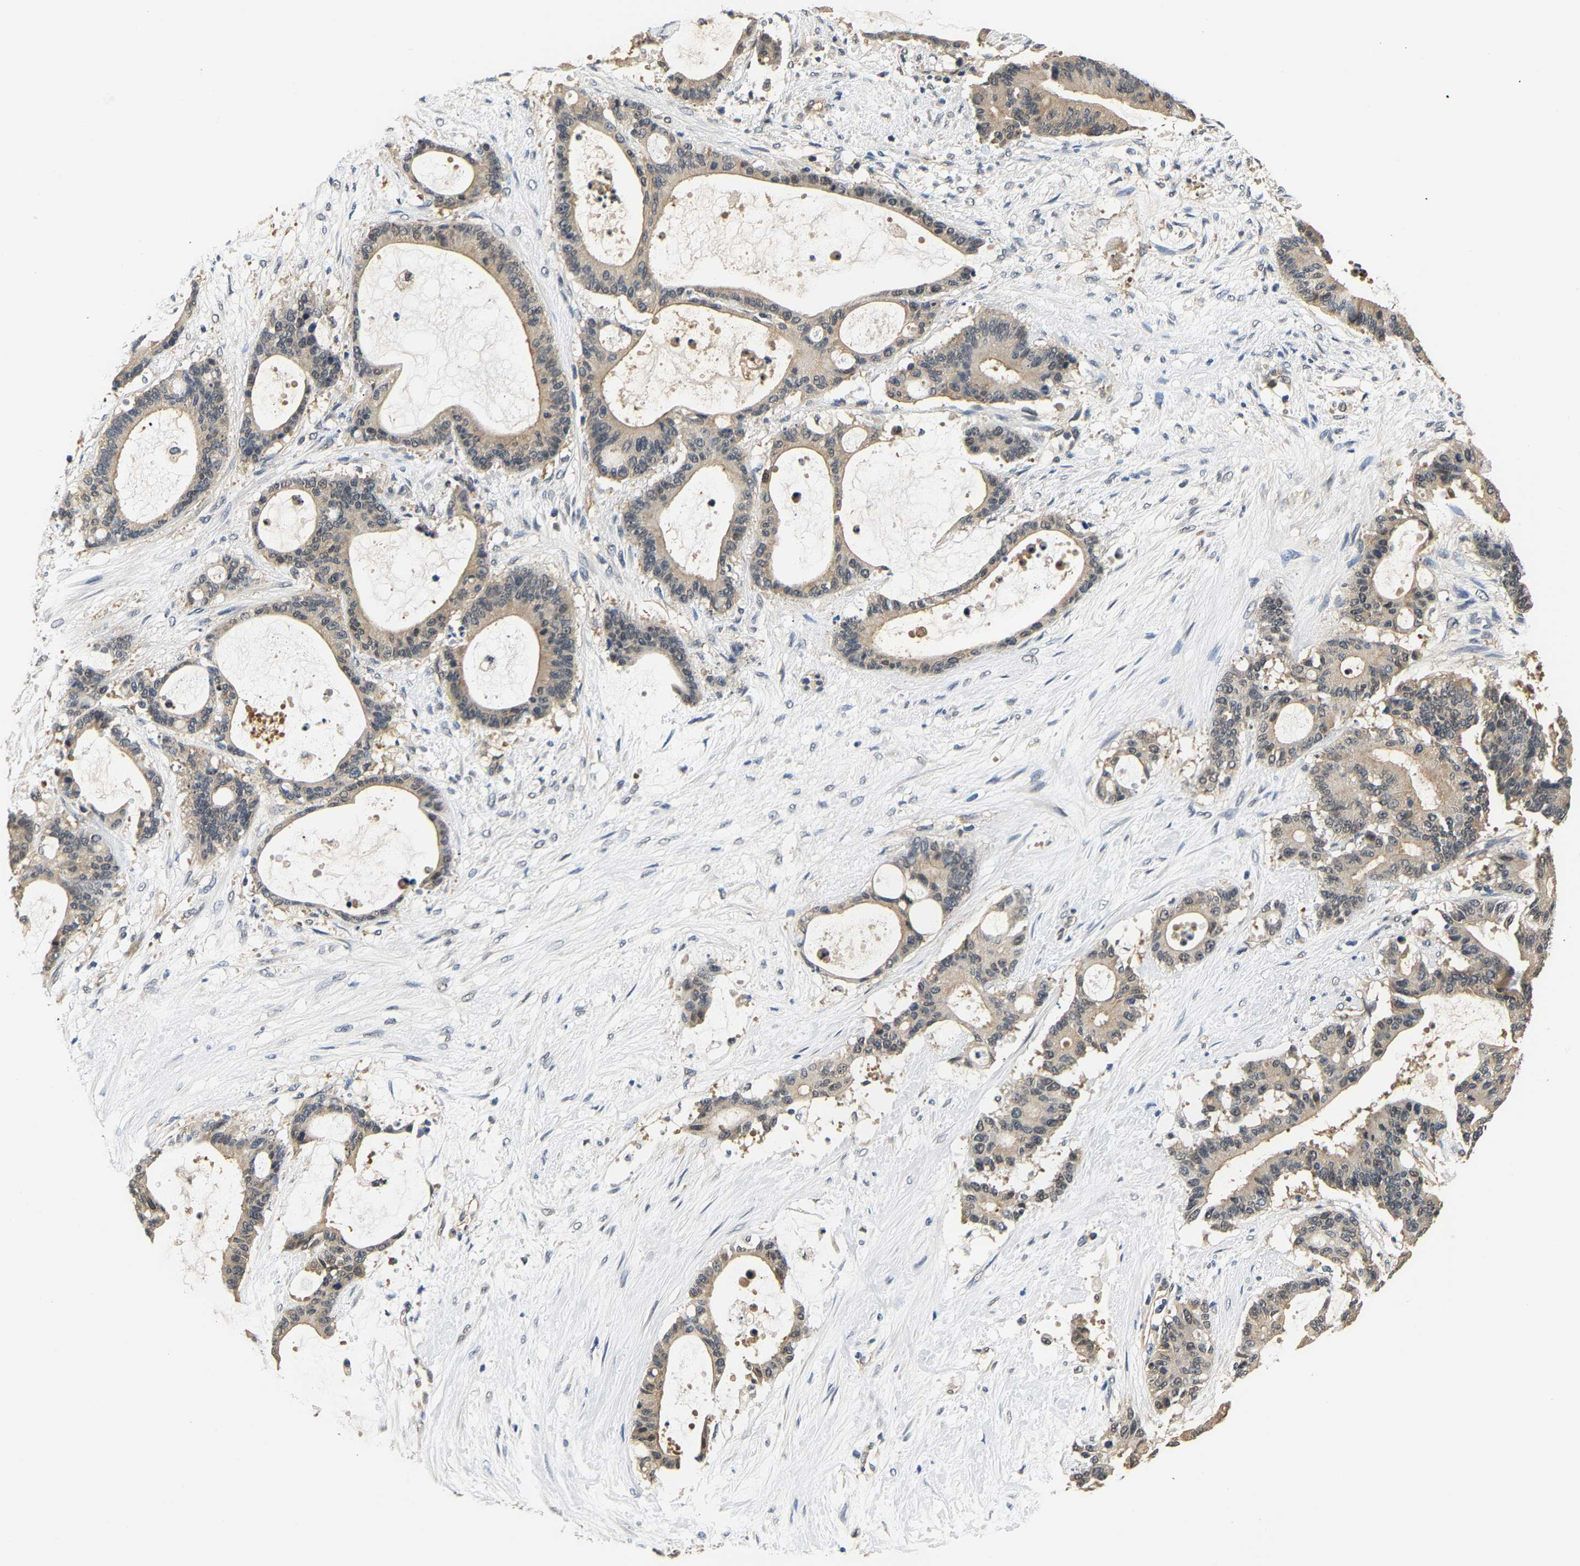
{"staining": {"intensity": "weak", "quantity": ">75%", "location": "cytoplasmic/membranous"}, "tissue": "liver cancer", "cell_type": "Tumor cells", "image_type": "cancer", "snomed": [{"axis": "morphology", "description": "Cholangiocarcinoma"}, {"axis": "topography", "description": "Liver"}], "caption": "Weak cytoplasmic/membranous expression is seen in about >75% of tumor cells in liver cancer.", "gene": "ARHGEF12", "patient": {"sex": "female", "age": 73}}